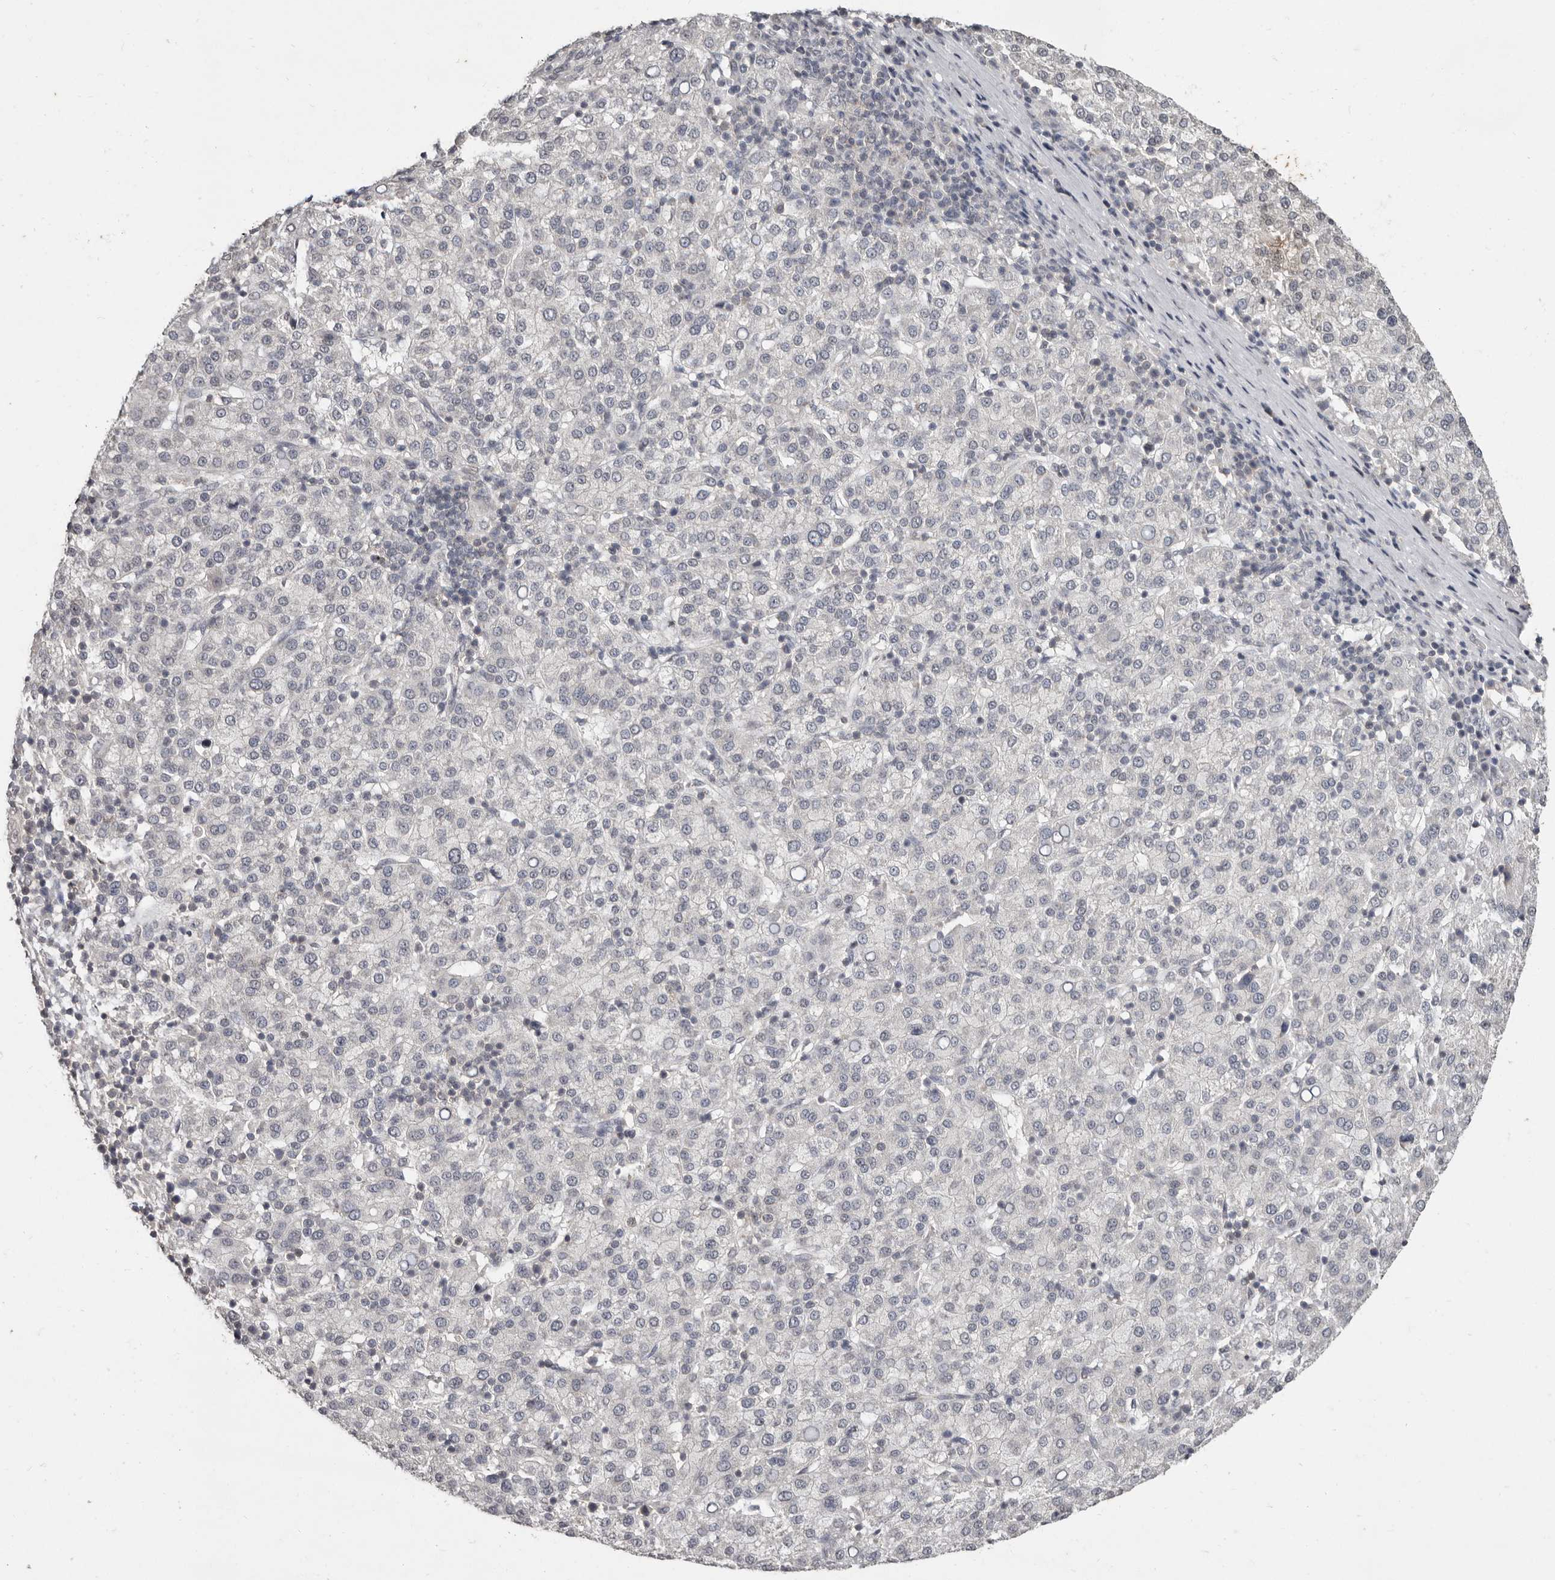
{"staining": {"intensity": "negative", "quantity": "none", "location": "none"}, "tissue": "liver cancer", "cell_type": "Tumor cells", "image_type": "cancer", "snomed": [{"axis": "morphology", "description": "Carcinoma, Hepatocellular, NOS"}, {"axis": "topography", "description": "Liver"}], "caption": "This image is of hepatocellular carcinoma (liver) stained with immunohistochemistry (IHC) to label a protein in brown with the nuclei are counter-stained blue. There is no expression in tumor cells. (DAB (3,3'-diaminobenzidine) immunohistochemistry visualized using brightfield microscopy, high magnification).", "gene": "LINGO2", "patient": {"sex": "female", "age": 58}}